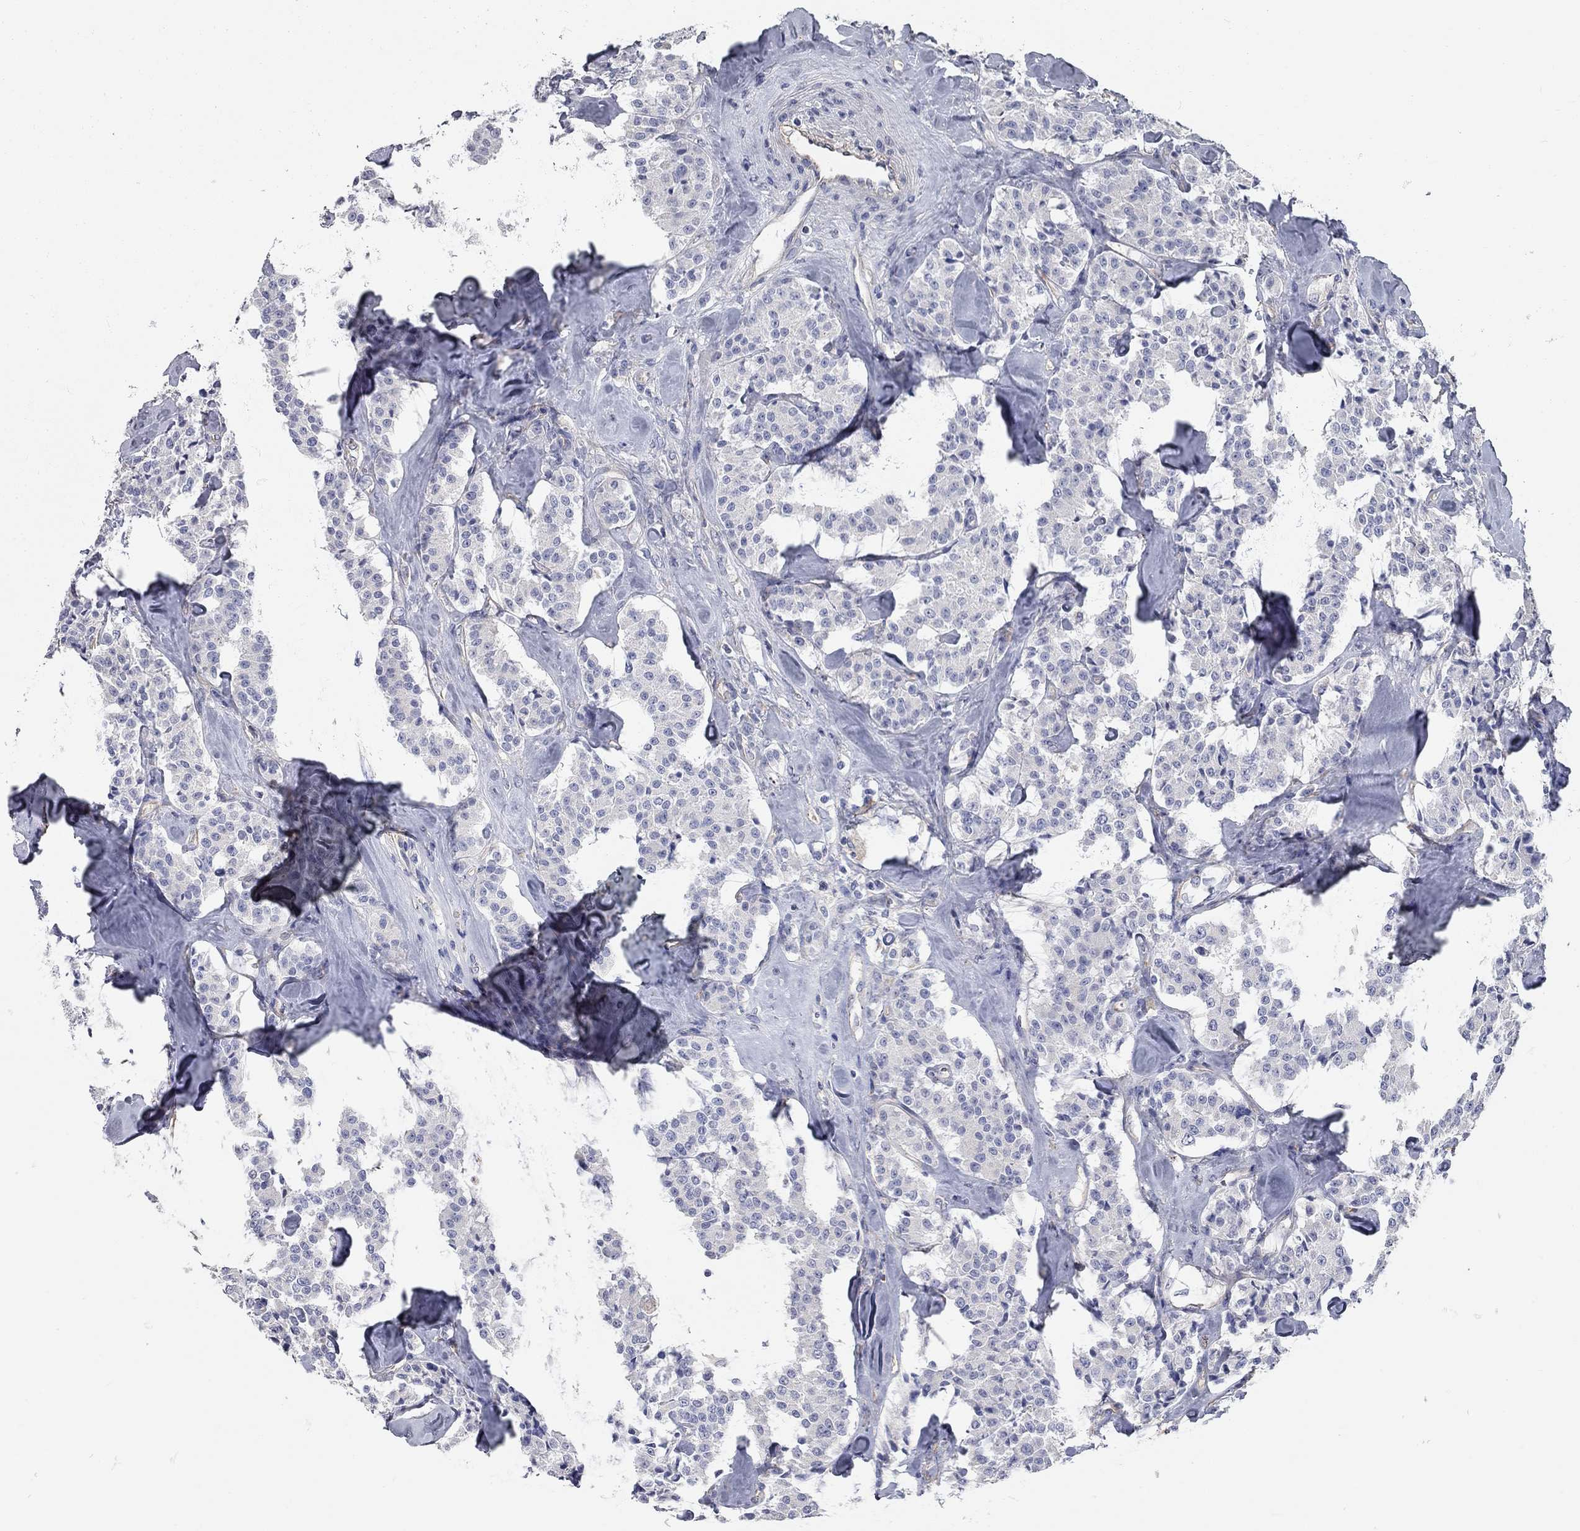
{"staining": {"intensity": "negative", "quantity": "none", "location": "none"}, "tissue": "carcinoid", "cell_type": "Tumor cells", "image_type": "cancer", "snomed": [{"axis": "morphology", "description": "Carcinoid, malignant, NOS"}, {"axis": "topography", "description": "Pancreas"}], "caption": "A histopathology image of carcinoid stained for a protein demonstrates no brown staining in tumor cells.", "gene": "C10orf90", "patient": {"sex": "male", "age": 41}}